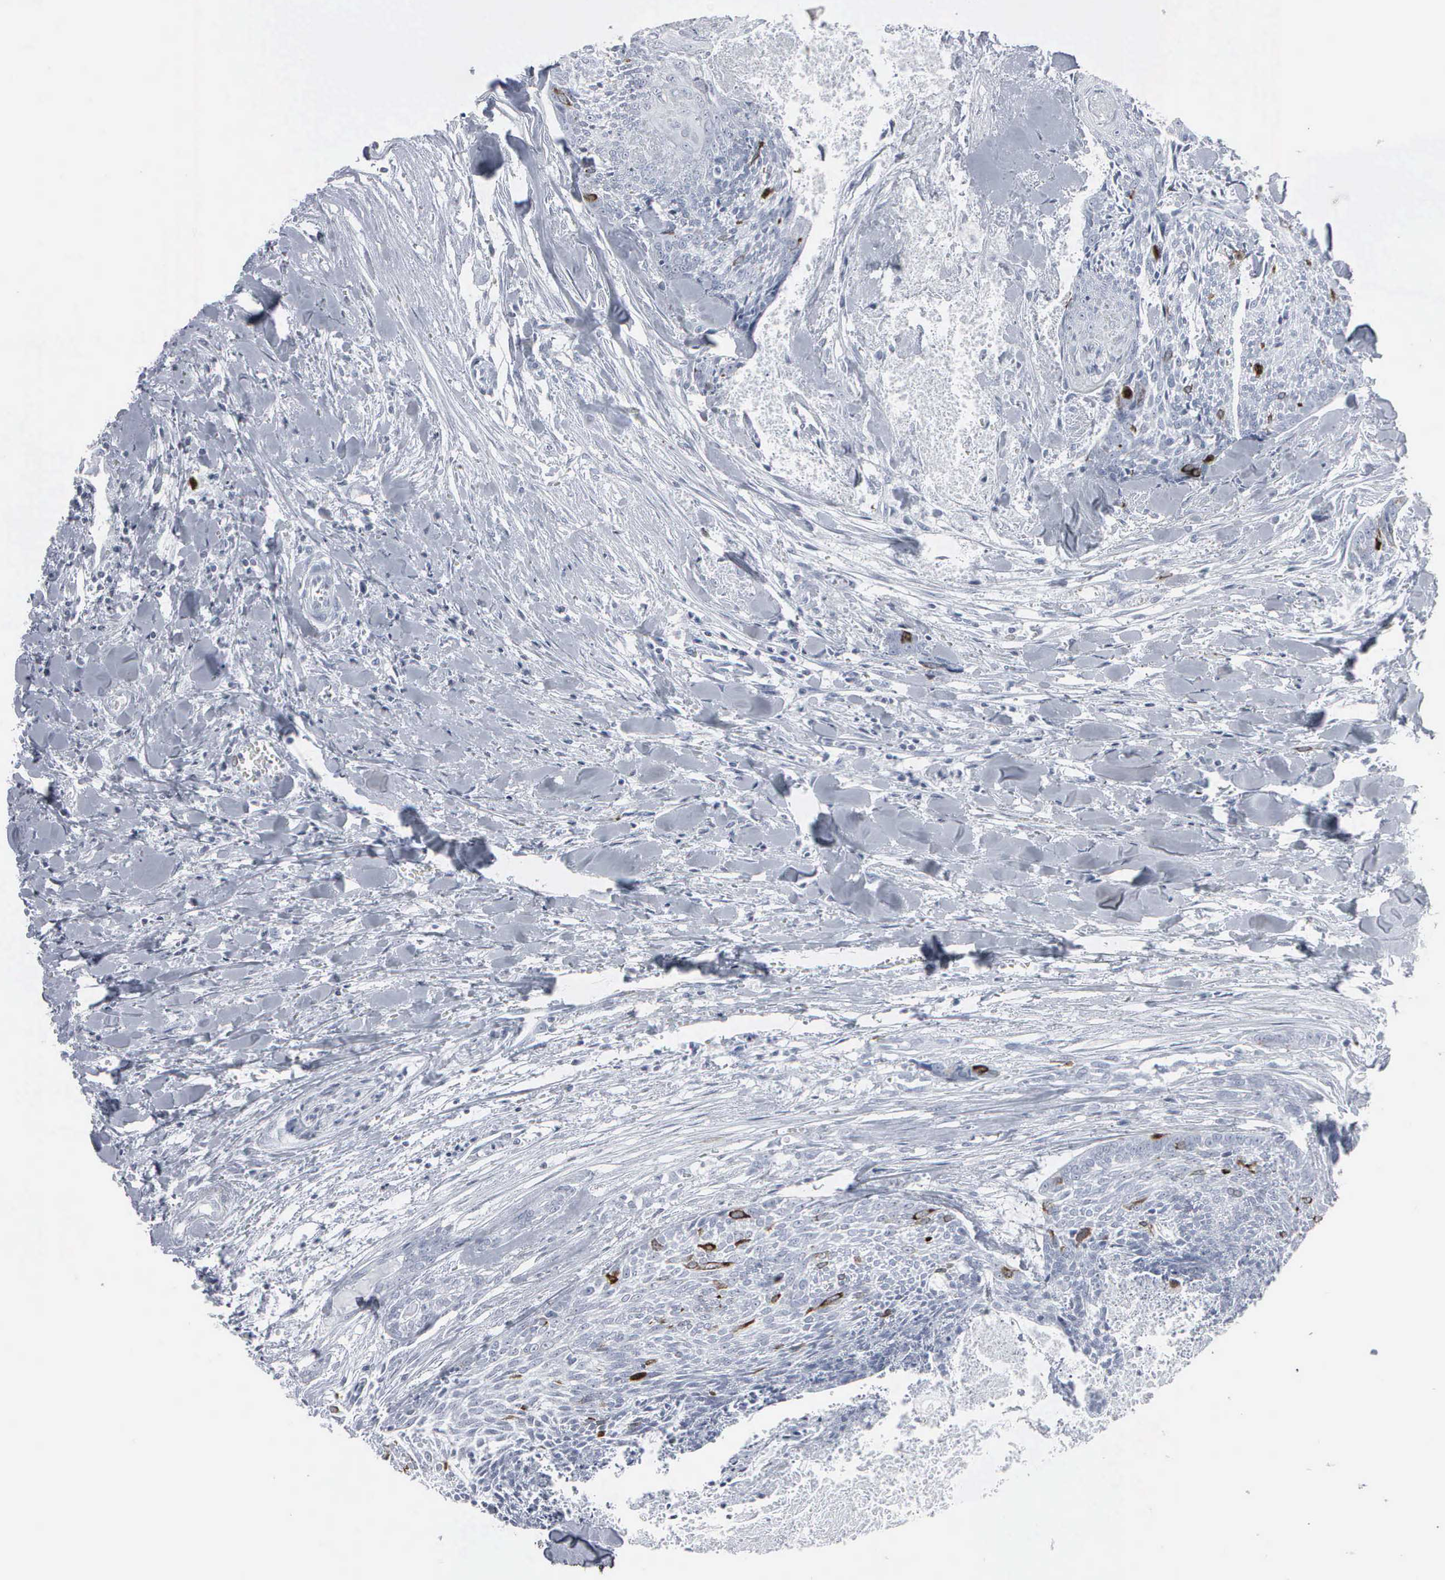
{"staining": {"intensity": "strong", "quantity": "<25%", "location": "cytoplasmic/membranous,nuclear"}, "tissue": "head and neck cancer", "cell_type": "Tumor cells", "image_type": "cancer", "snomed": [{"axis": "morphology", "description": "Squamous cell carcinoma, NOS"}, {"axis": "topography", "description": "Salivary gland"}, {"axis": "topography", "description": "Head-Neck"}], "caption": "A medium amount of strong cytoplasmic/membranous and nuclear expression is seen in about <25% of tumor cells in squamous cell carcinoma (head and neck) tissue.", "gene": "CCNB1", "patient": {"sex": "male", "age": 70}}